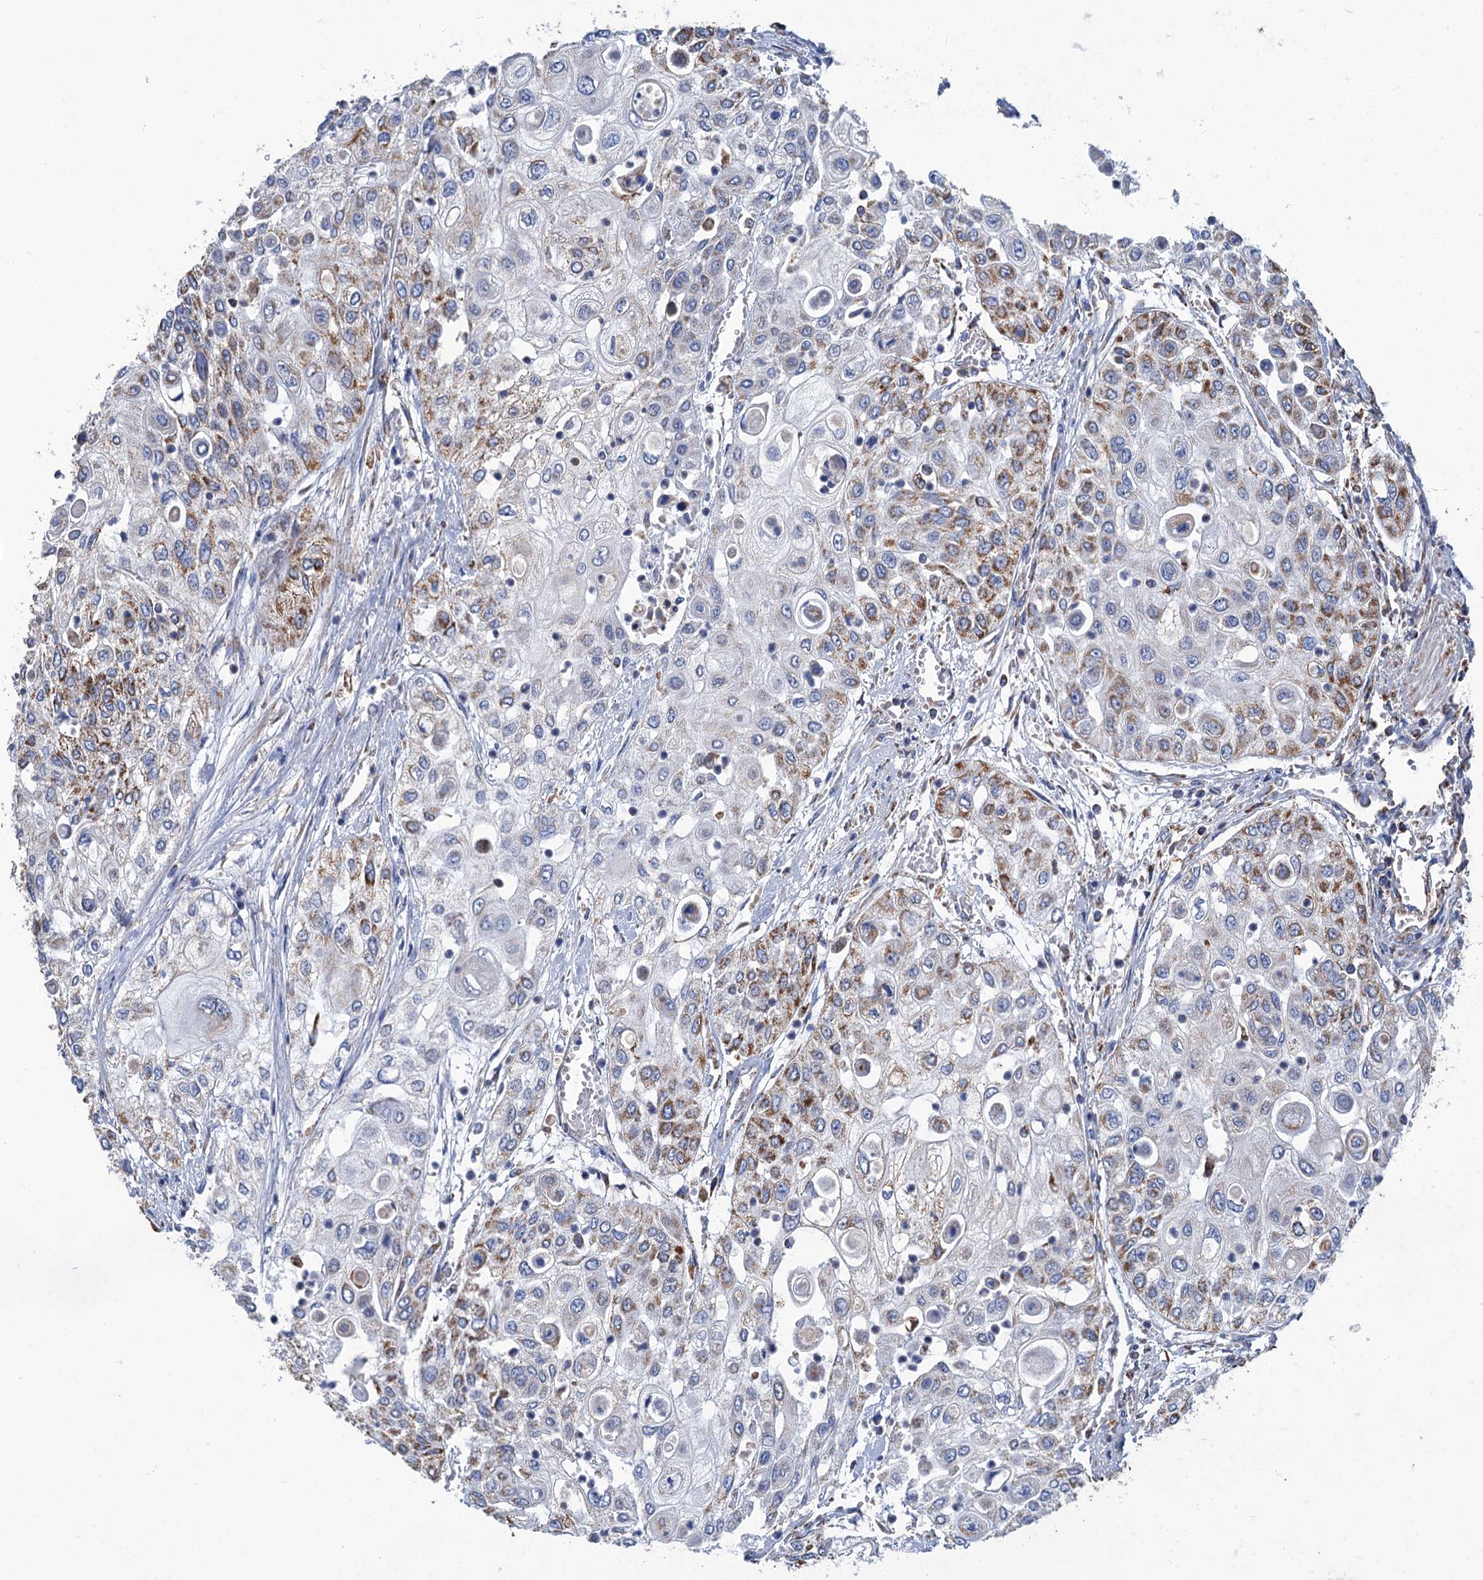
{"staining": {"intensity": "moderate", "quantity": "25%-75%", "location": "cytoplasmic/membranous"}, "tissue": "urothelial cancer", "cell_type": "Tumor cells", "image_type": "cancer", "snomed": [{"axis": "morphology", "description": "Urothelial carcinoma, High grade"}, {"axis": "topography", "description": "Urinary bladder"}], "caption": "An immunohistochemistry micrograph of neoplastic tissue is shown. Protein staining in brown shows moderate cytoplasmic/membranous positivity in urothelial carcinoma (high-grade) within tumor cells.", "gene": "IVD", "patient": {"sex": "female", "age": 79}}